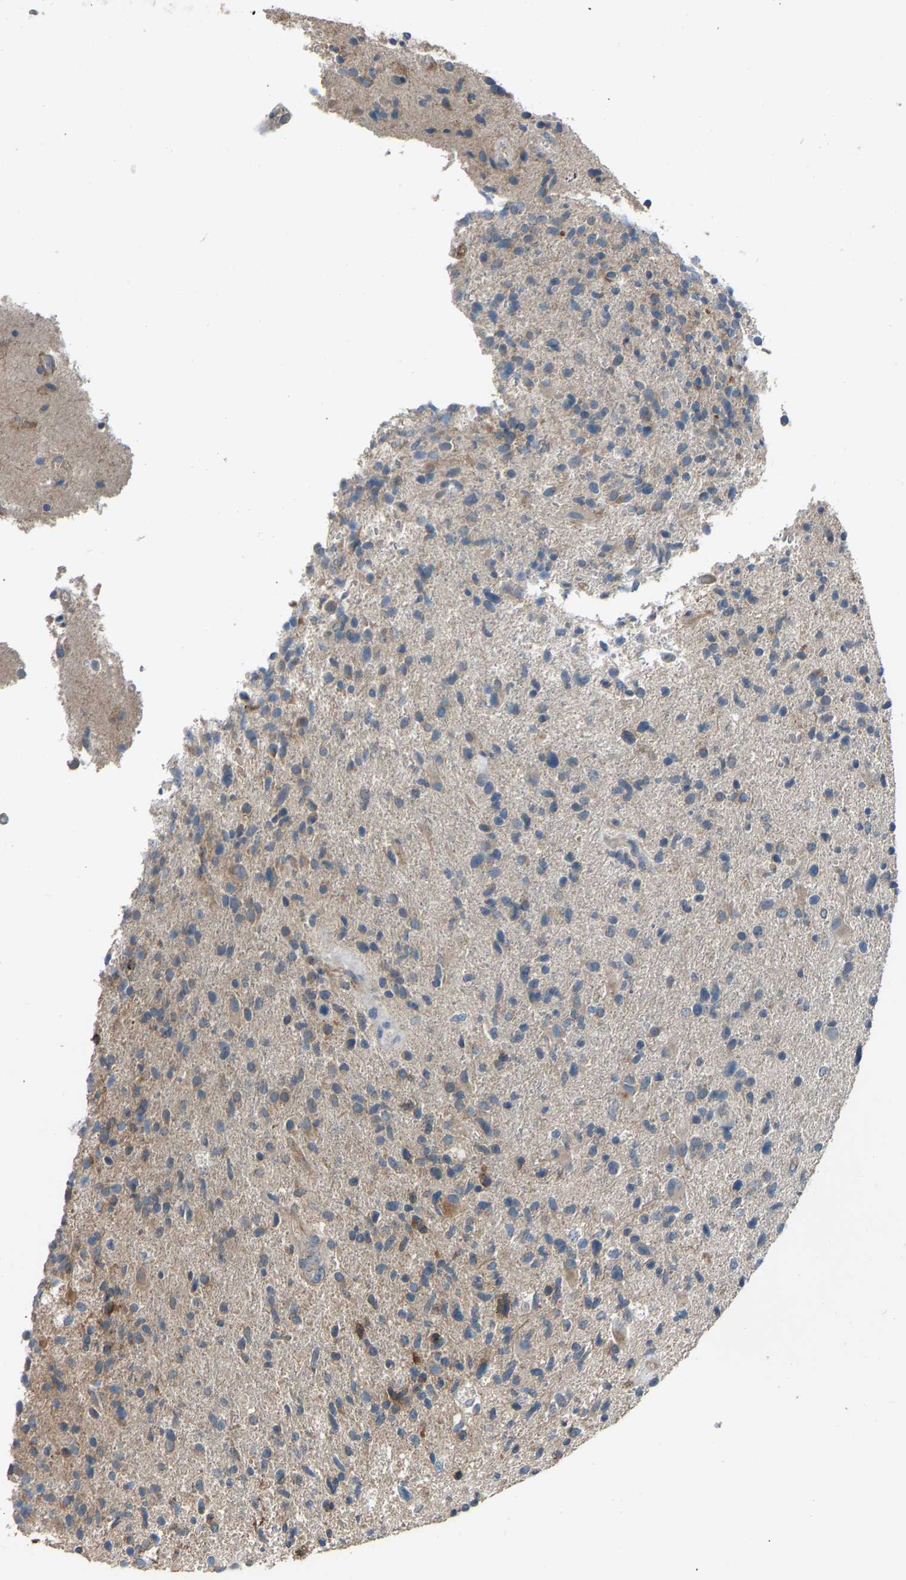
{"staining": {"intensity": "moderate", "quantity": "<25%", "location": "cytoplasmic/membranous"}, "tissue": "glioma", "cell_type": "Tumor cells", "image_type": "cancer", "snomed": [{"axis": "morphology", "description": "Glioma, malignant, High grade"}, {"axis": "topography", "description": "Brain"}], "caption": "Immunohistochemical staining of glioma shows moderate cytoplasmic/membranous protein positivity in approximately <25% of tumor cells.", "gene": "TGFBR3", "patient": {"sex": "male", "age": 72}}